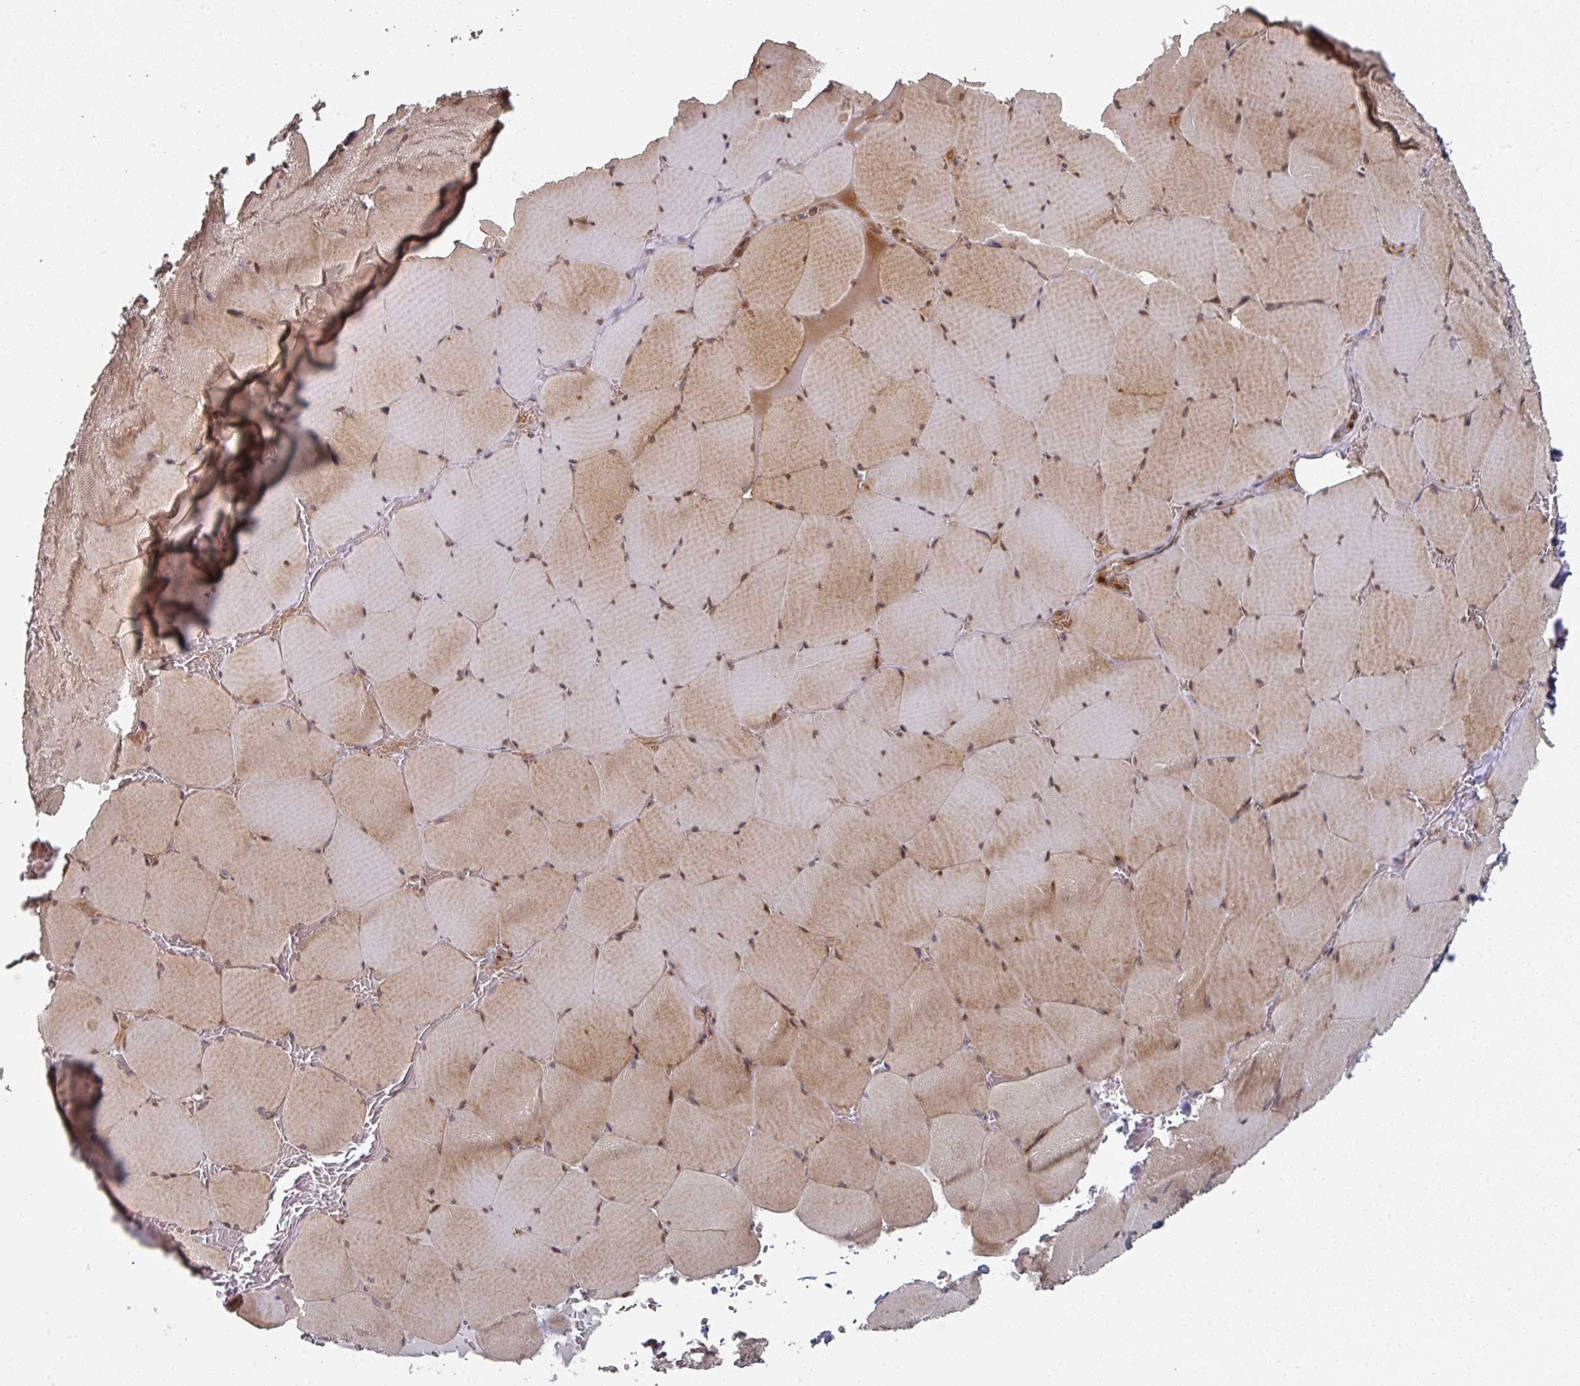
{"staining": {"intensity": "moderate", "quantity": ">75%", "location": "cytoplasmic/membranous"}, "tissue": "skeletal muscle", "cell_type": "Myocytes", "image_type": "normal", "snomed": [{"axis": "morphology", "description": "Normal tissue, NOS"}, {"axis": "topography", "description": "Skeletal muscle"}, {"axis": "topography", "description": "Head-Neck"}], "caption": "The image reveals a brown stain indicating the presence of a protein in the cytoplasmic/membranous of myocytes in skeletal muscle. Immunohistochemistry (ihc) stains the protein of interest in brown and the nuclei are stained blue.", "gene": "CA7", "patient": {"sex": "male", "age": 66}}